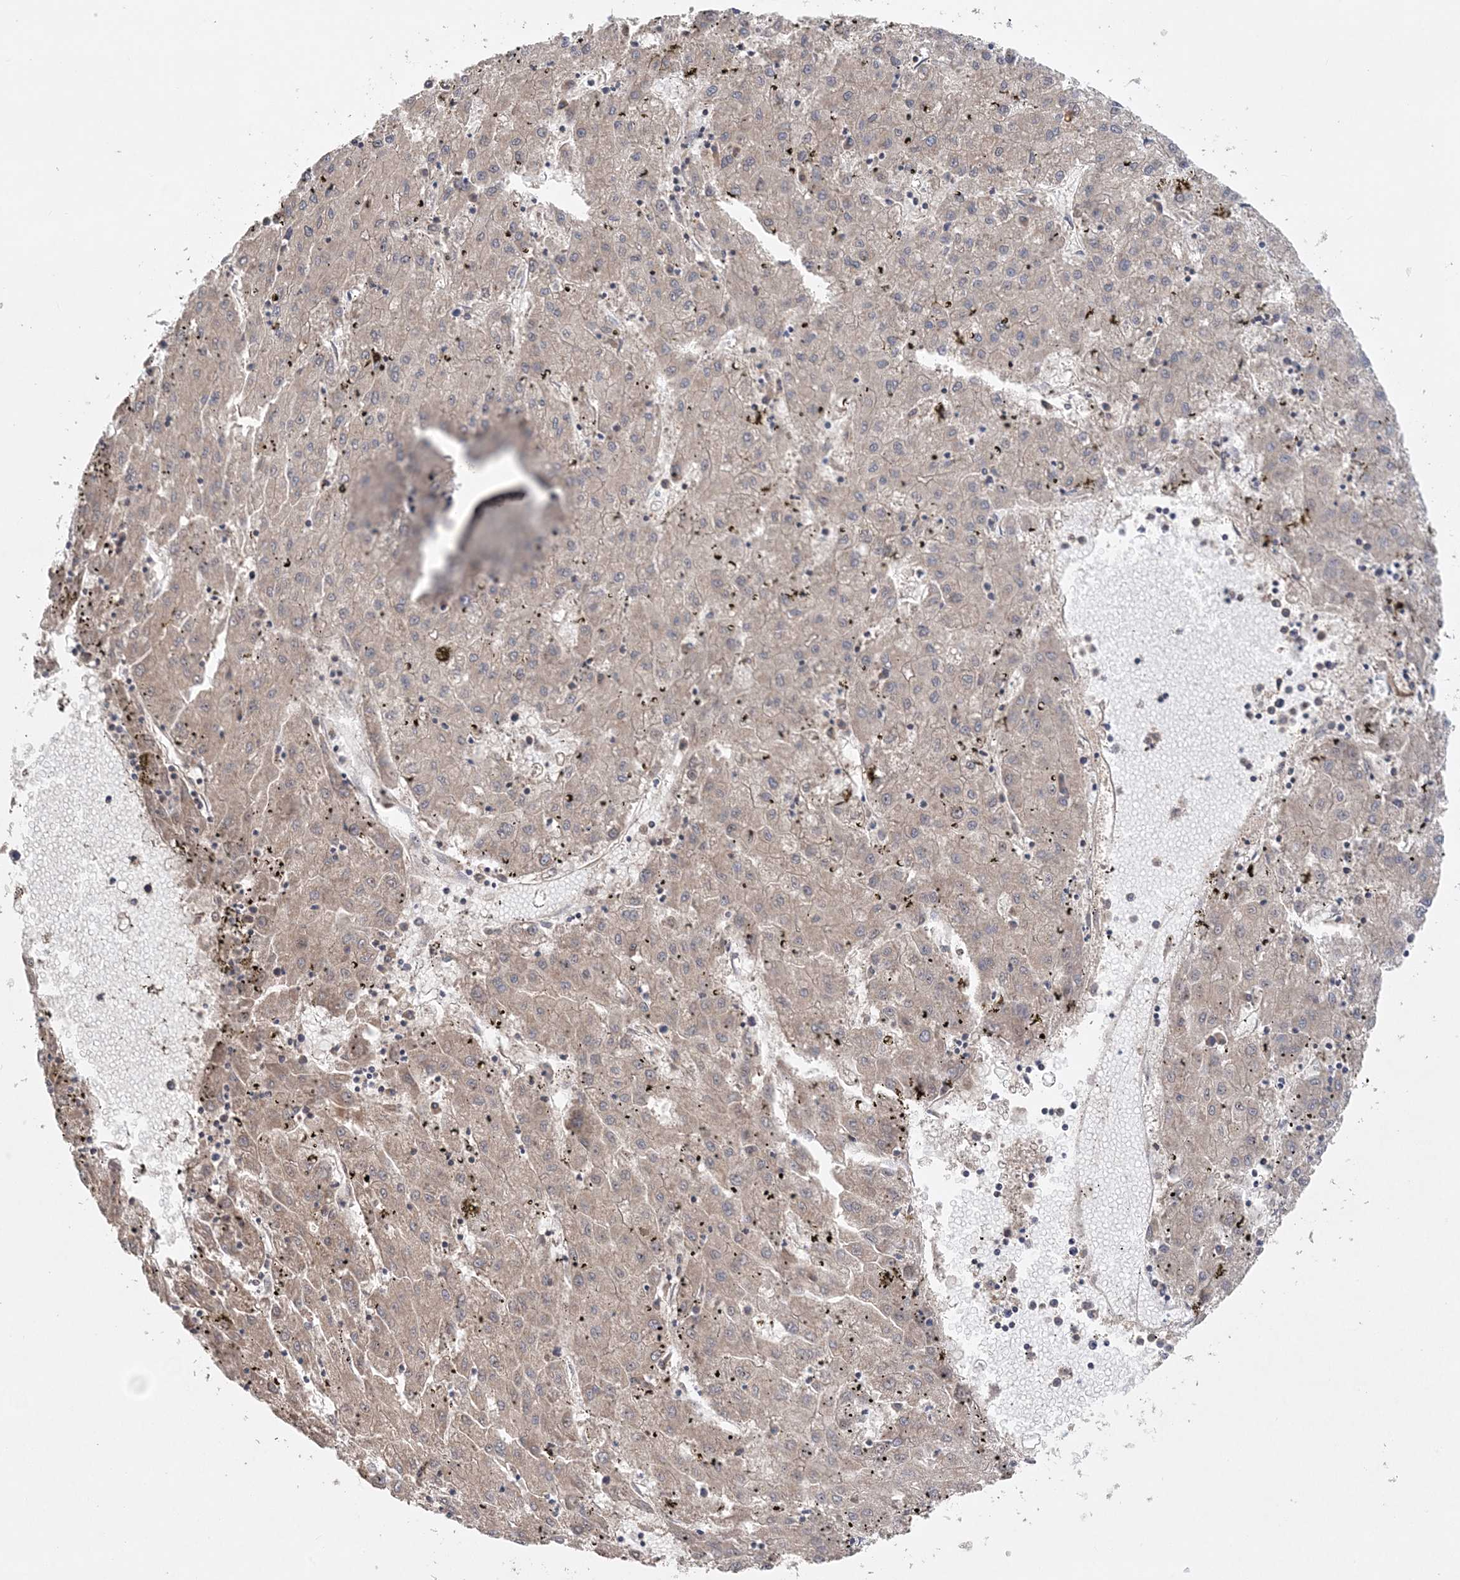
{"staining": {"intensity": "negative", "quantity": "none", "location": "none"}, "tissue": "liver cancer", "cell_type": "Tumor cells", "image_type": "cancer", "snomed": [{"axis": "morphology", "description": "Carcinoma, Hepatocellular, NOS"}, {"axis": "topography", "description": "Liver"}], "caption": "Immunohistochemistry (IHC) image of neoplastic tissue: human liver hepatocellular carcinoma stained with DAB (3,3'-diaminobenzidine) reveals no significant protein positivity in tumor cells.", "gene": "ACAP2", "patient": {"sex": "male", "age": 72}}